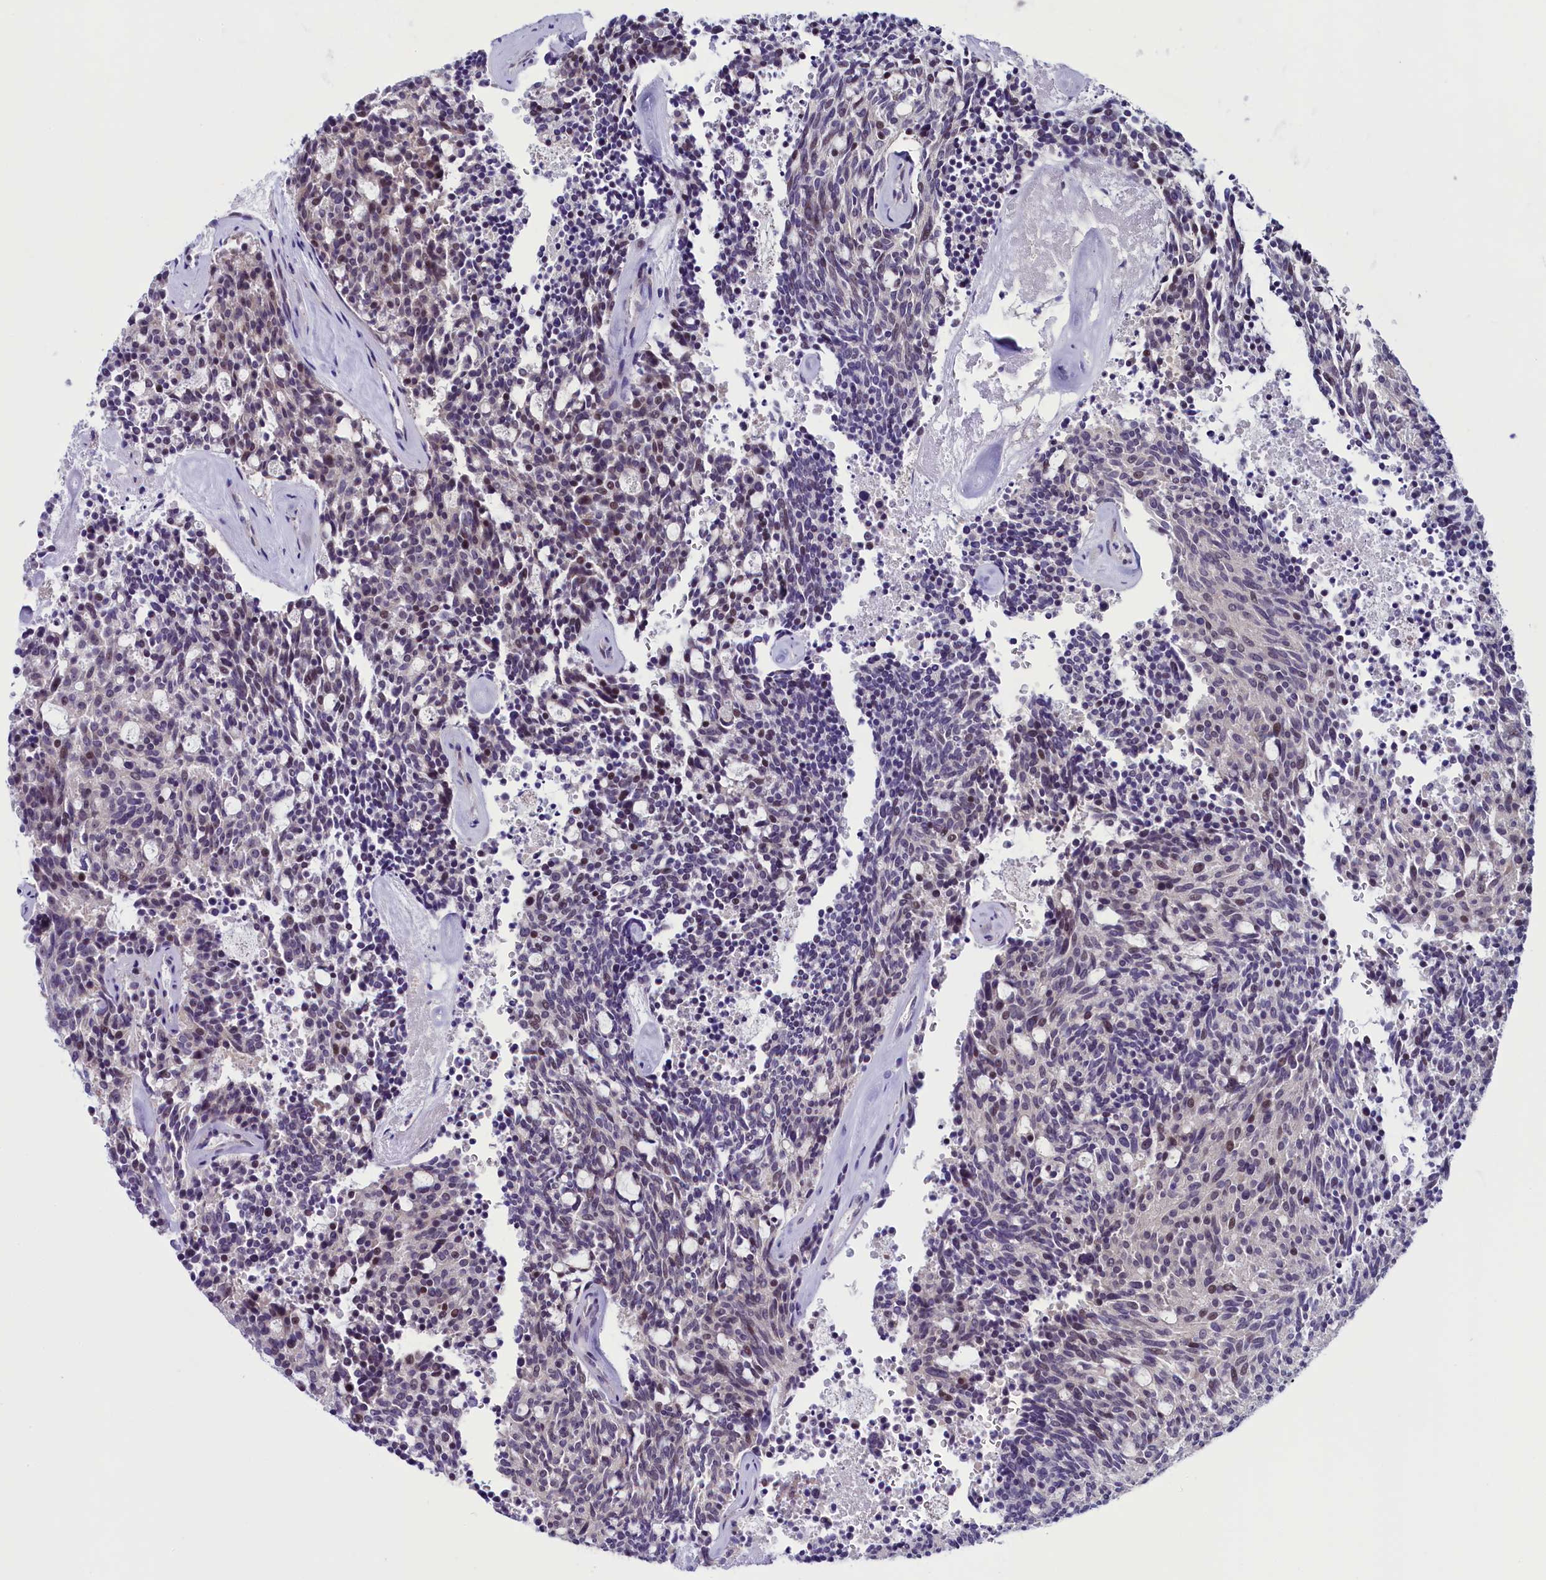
{"staining": {"intensity": "moderate", "quantity": "<25%", "location": "nuclear"}, "tissue": "carcinoid", "cell_type": "Tumor cells", "image_type": "cancer", "snomed": [{"axis": "morphology", "description": "Carcinoid, malignant, NOS"}, {"axis": "topography", "description": "Pancreas"}], "caption": "There is low levels of moderate nuclear positivity in tumor cells of carcinoid, as demonstrated by immunohistochemical staining (brown color).", "gene": "CCDC106", "patient": {"sex": "female", "age": 54}}